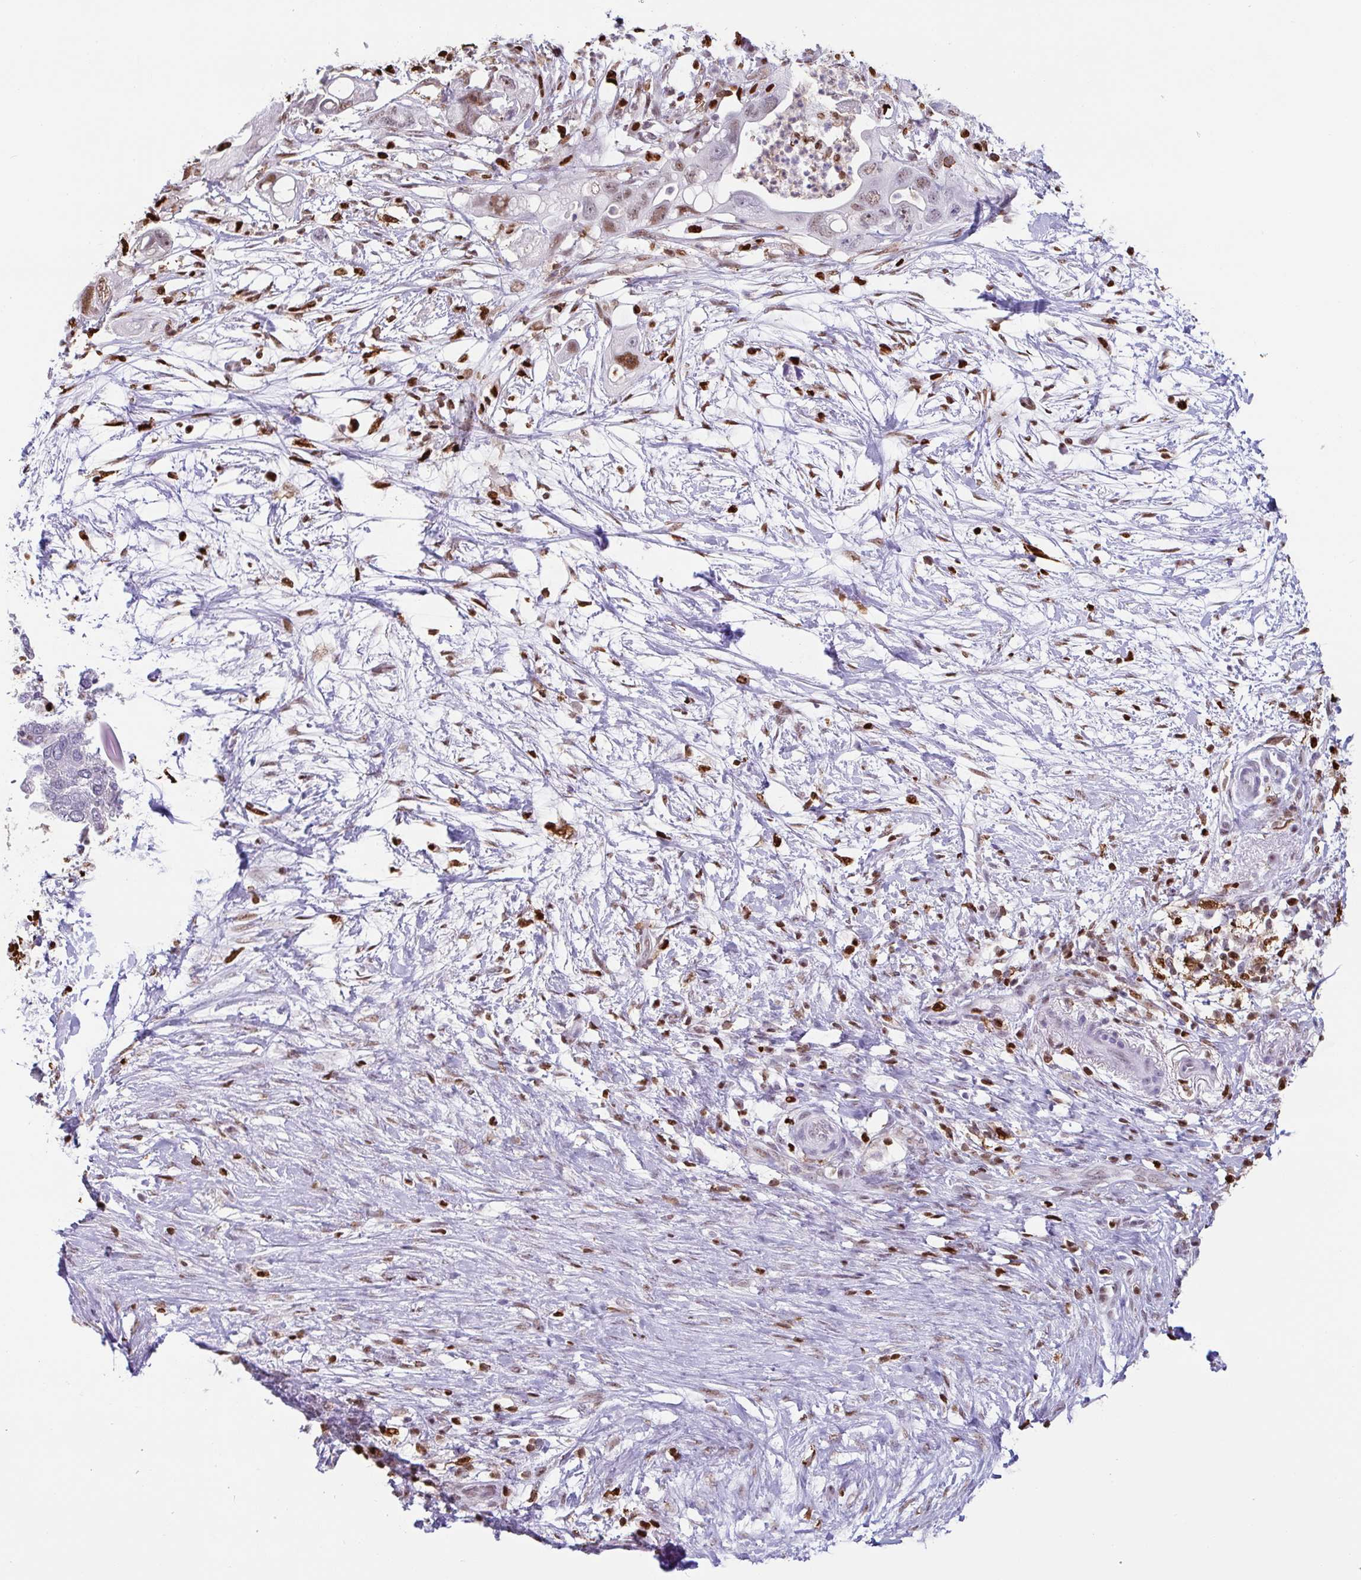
{"staining": {"intensity": "weak", "quantity": "25%-75%", "location": "nuclear"}, "tissue": "pancreatic cancer", "cell_type": "Tumor cells", "image_type": "cancer", "snomed": [{"axis": "morphology", "description": "Adenocarcinoma, NOS"}, {"axis": "topography", "description": "Pancreas"}], "caption": "Adenocarcinoma (pancreatic) stained with a brown dye demonstrates weak nuclear positive positivity in approximately 25%-75% of tumor cells.", "gene": "BTBD10", "patient": {"sex": "female", "age": 72}}